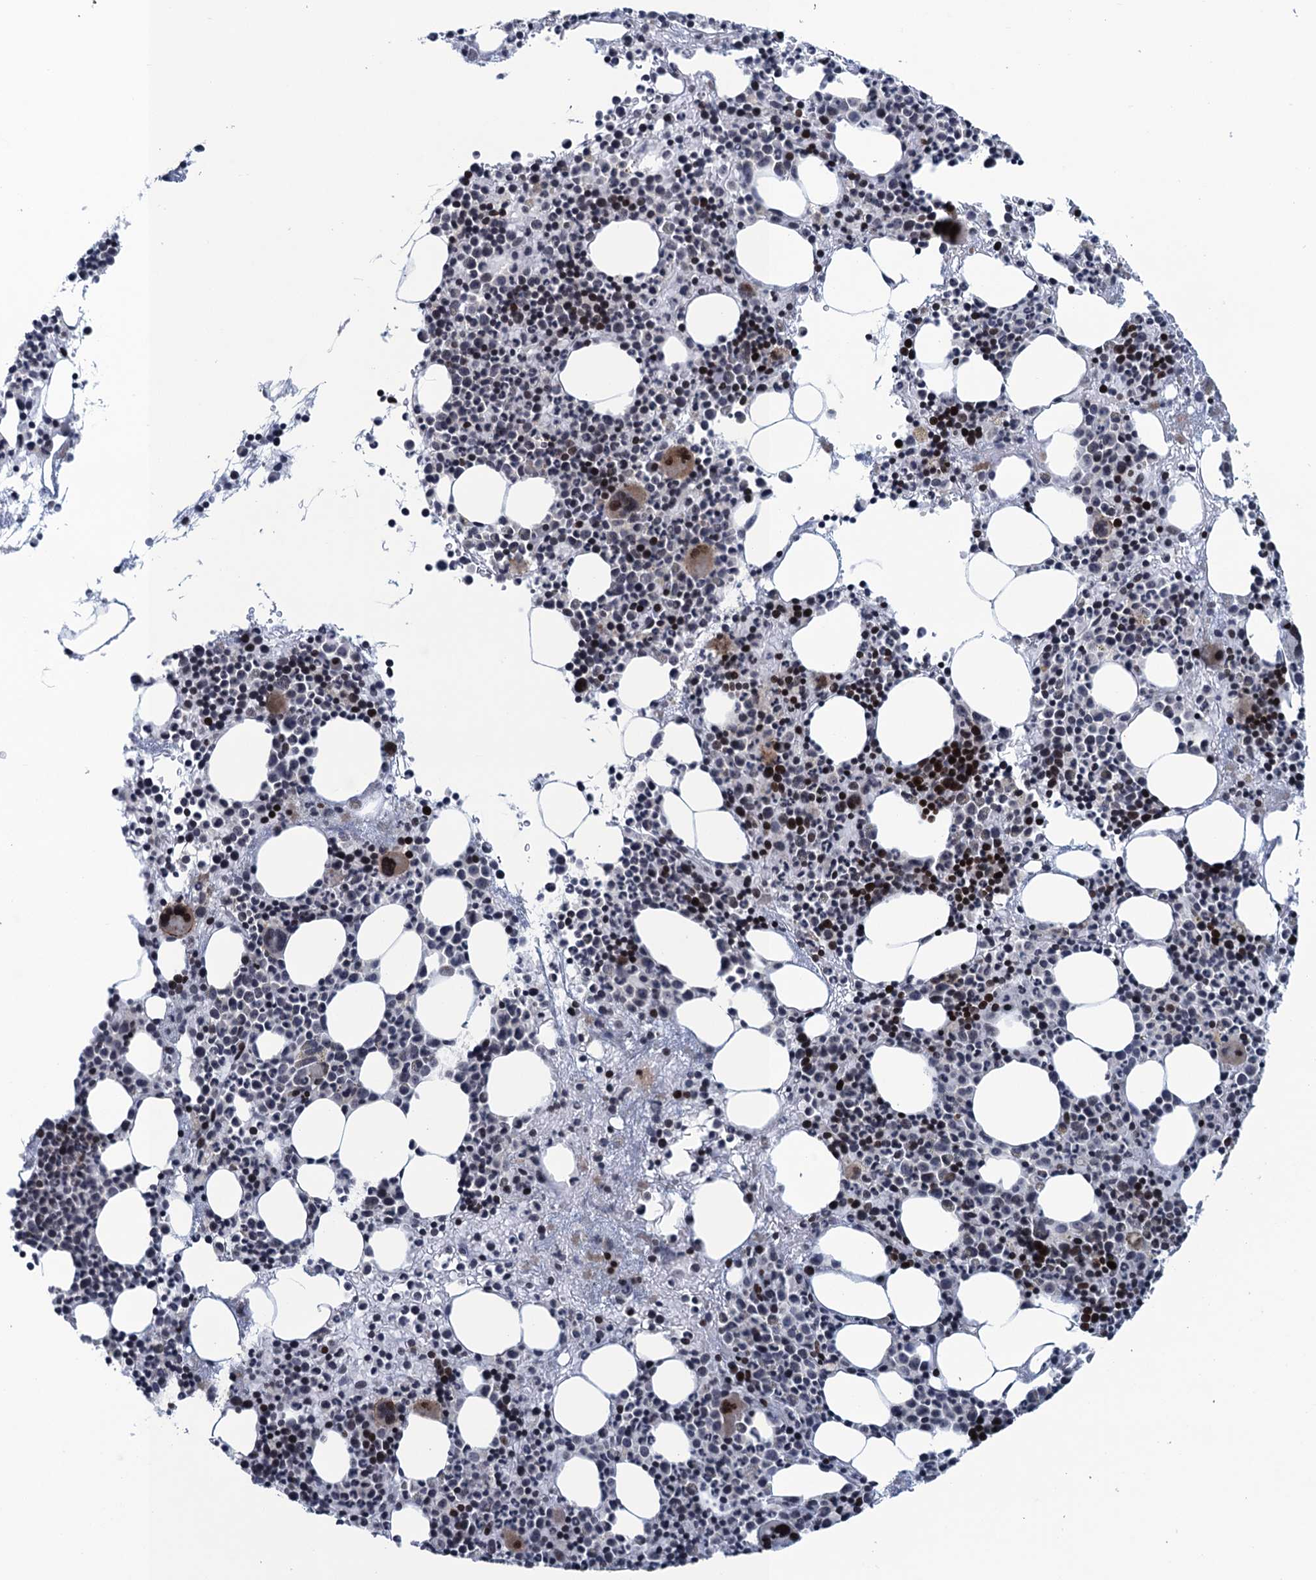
{"staining": {"intensity": "moderate", "quantity": "<25%", "location": "cytoplasmic/membranous,nuclear"}, "tissue": "bone marrow", "cell_type": "Hematopoietic cells", "image_type": "normal", "snomed": [{"axis": "morphology", "description": "Normal tissue, NOS"}, {"axis": "topography", "description": "Bone marrow"}], "caption": "Bone marrow stained with immunohistochemistry reveals moderate cytoplasmic/membranous,nuclear positivity in about <25% of hematopoietic cells. The staining was performed using DAB (3,3'-diaminobenzidine) to visualize the protein expression in brown, while the nuclei were stained in blue with hematoxylin (Magnification: 20x).", "gene": "FYB1", "patient": {"sex": "male", "age": 51}}